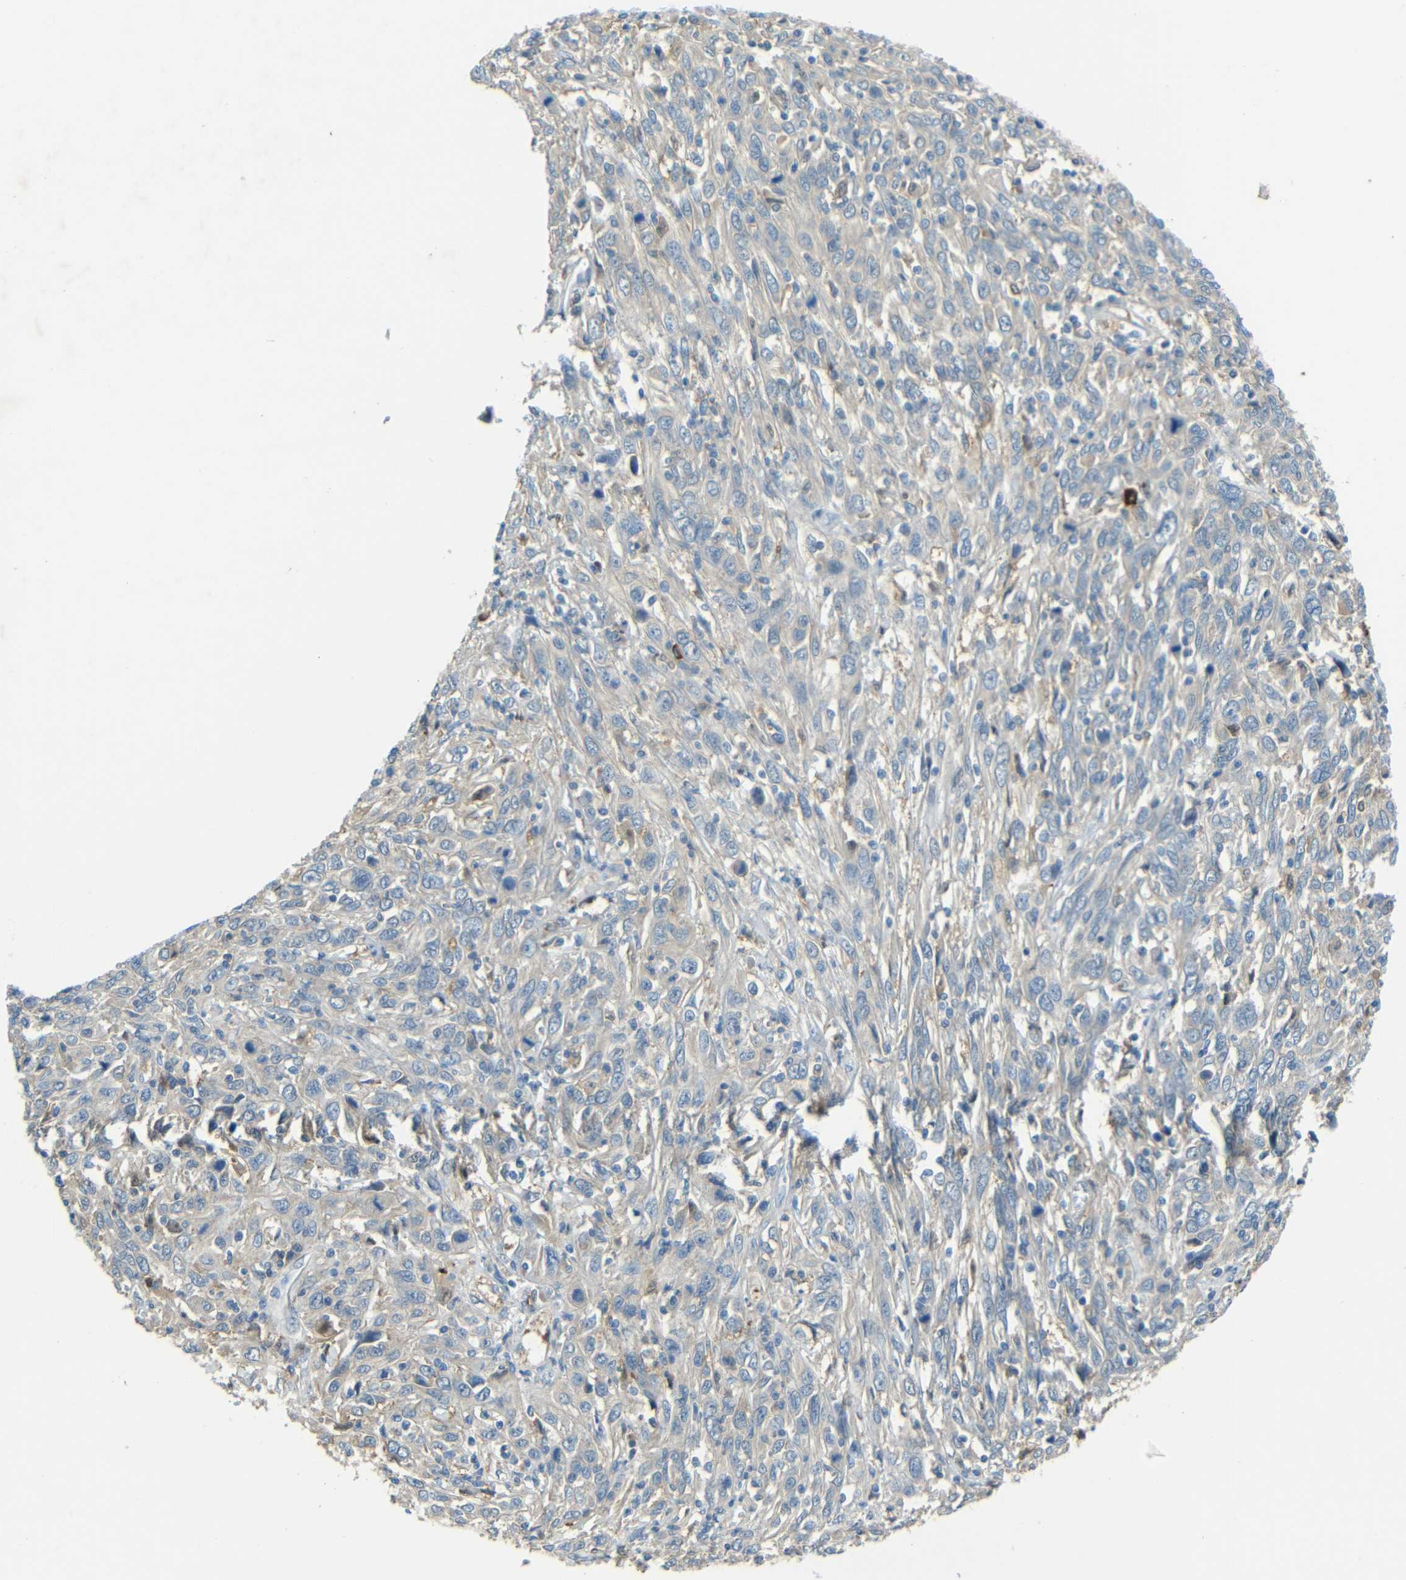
{"staining": {"intensity": "weak", "quantity": "<25%", "location": "cytoplasmic/membranous"}, "tissue": "cervical cancer", "cell_type": "Tumor cells", "image_type": "cancer", "snomed": [{"axis": "morphology", "description": "Squamous cell carcinoma, NOS"}, {"axis": "topography", "description": "Cervix"}], "caption": "Image shows no protein positivity in tumor cells of squamous cell carcinoma (cervical) tissue.", "gene": "CYP26B1", "patient": {"sex": "female", "age": 46}}